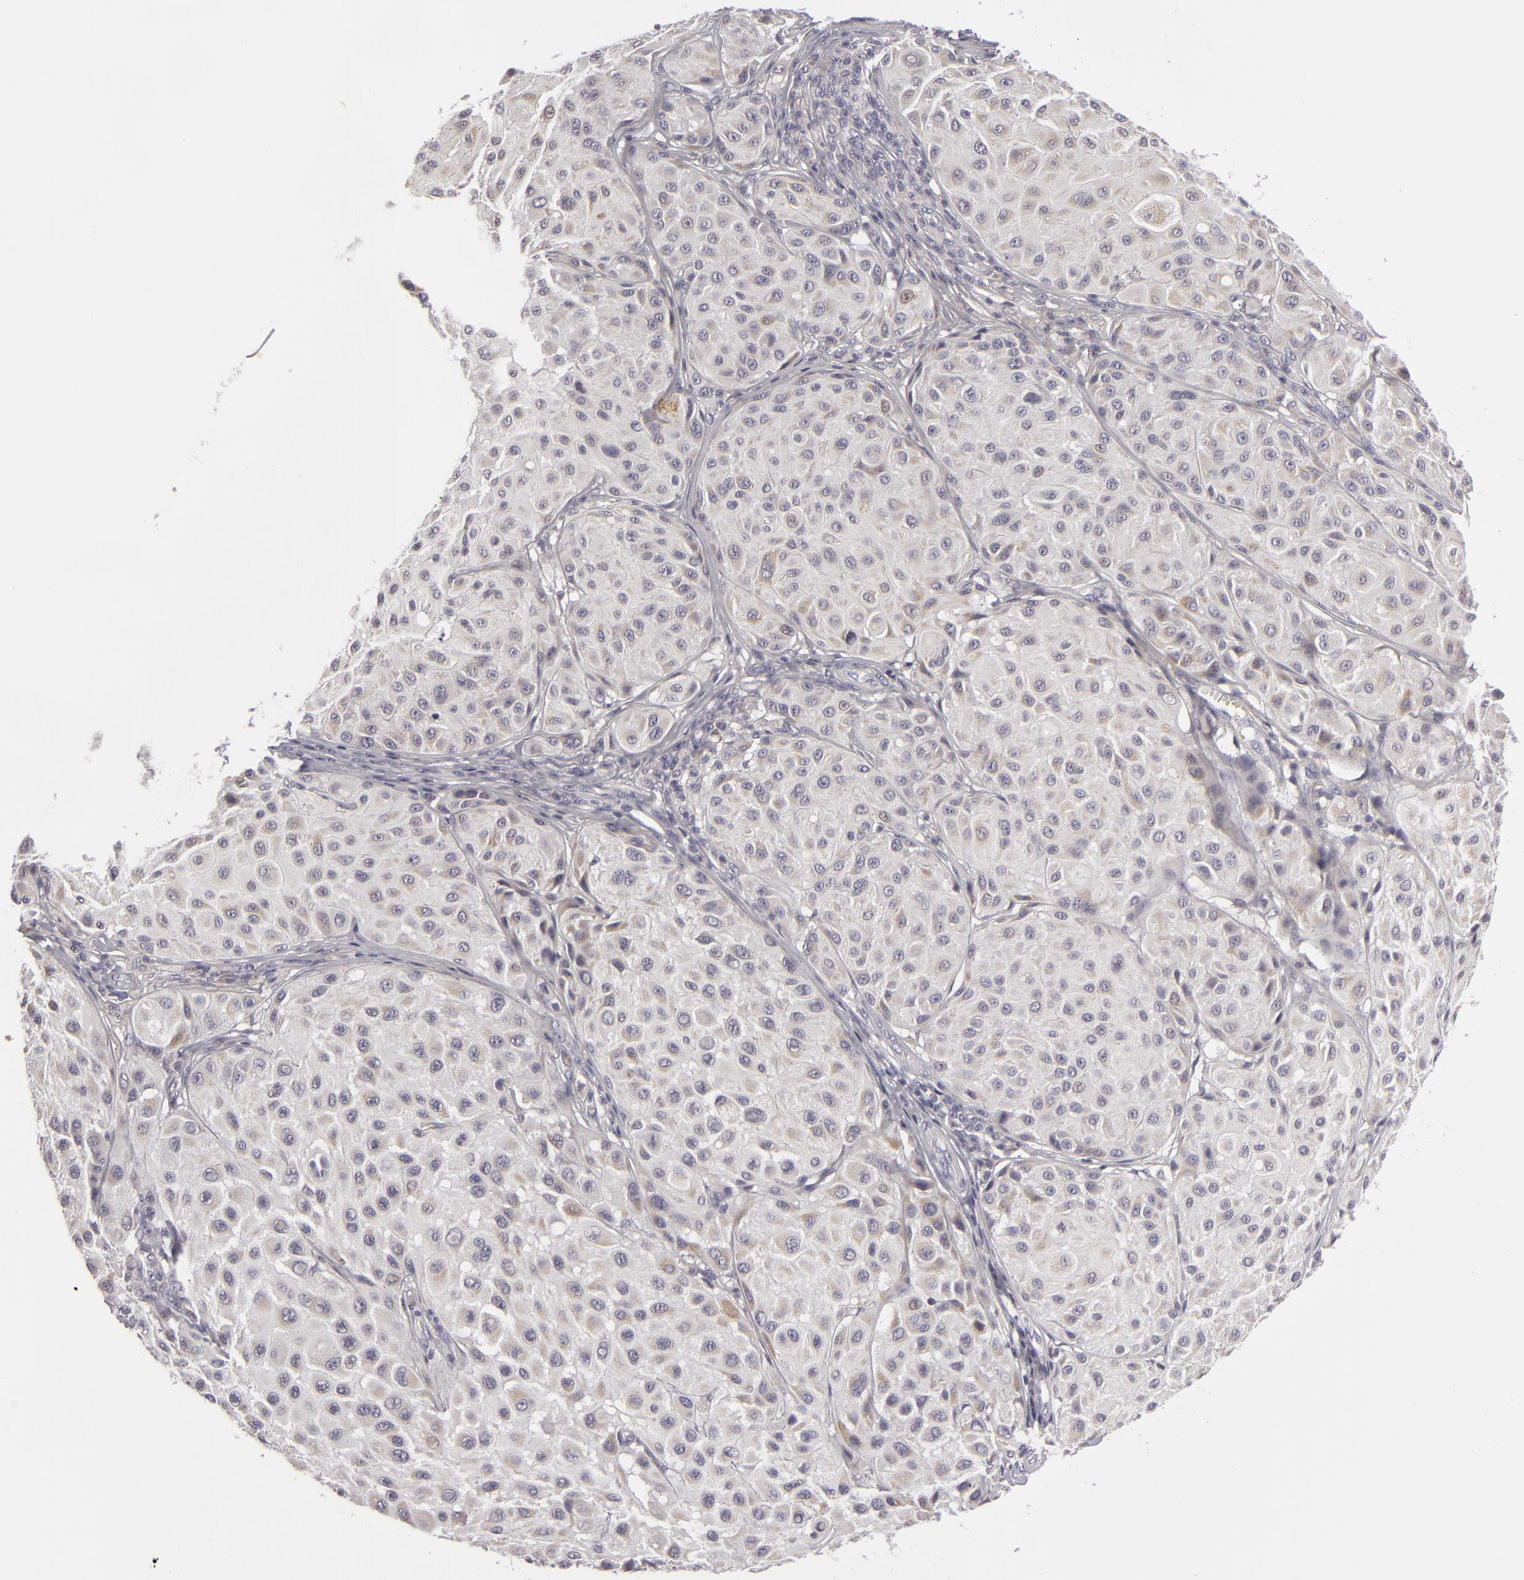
{"staining": {"intensity": "weak", "quantity": "25%-75%", "location": "cytoplasmic/membranous"}, "tissue": "melanoma", "cell_type": "Tumor cells", "image_type": "cancer", "snomed": [{"axis": "morphology", "description": "Malignant melanoma, NOS"}, {"axis": "topography", "description": "Skin"}], "caption": "Weak cytoplasmic/membranous protein expression is appreciated in about 25%-75% of tumor cells in malignant melanoma.", "gene": "ATP2B3", "patient": {"sex": "male", "age": 36}}